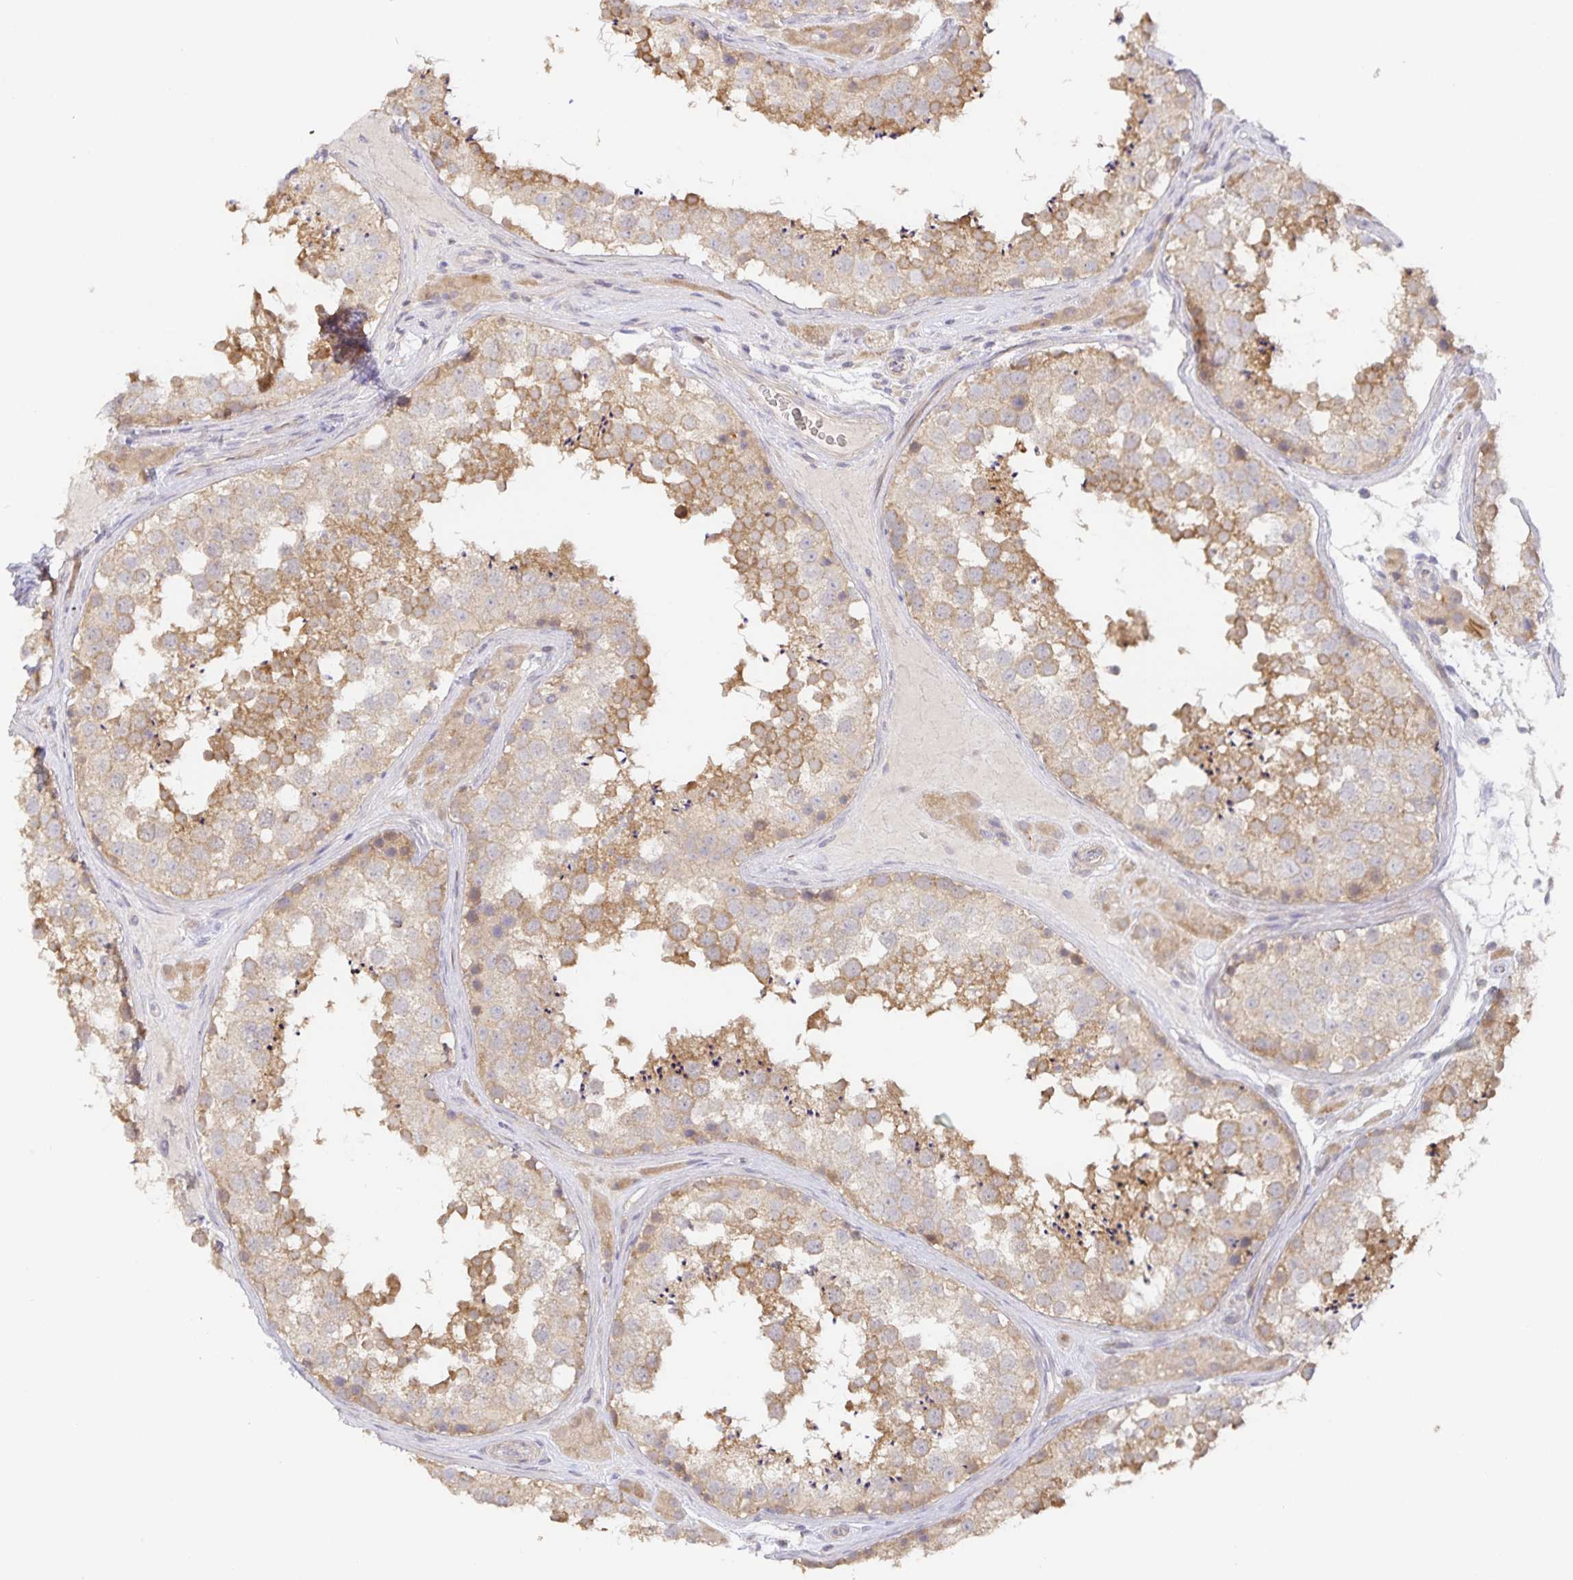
{"staining": {"intensity": "moderate", "quantity": ">75%", "location": "cytoplasmic/membranous"}, "tissue": "testis", "cell_type": "Cells in seminiferous ducts", "image_type": "normal", "snomed": [{"axis": "morphology", "description": "Normal tissue, NOS"}, {"axis": "topography", "description": "Testis"}], "caption": "Immunohistochemical staining of benign testis demonstrates moderate cytoplasmic/membranous protein expression in about >75% of cells in seminiferous ducts.", "gene": "ZDHHC11B", "patient": {"sex": "male", "age": 41}}